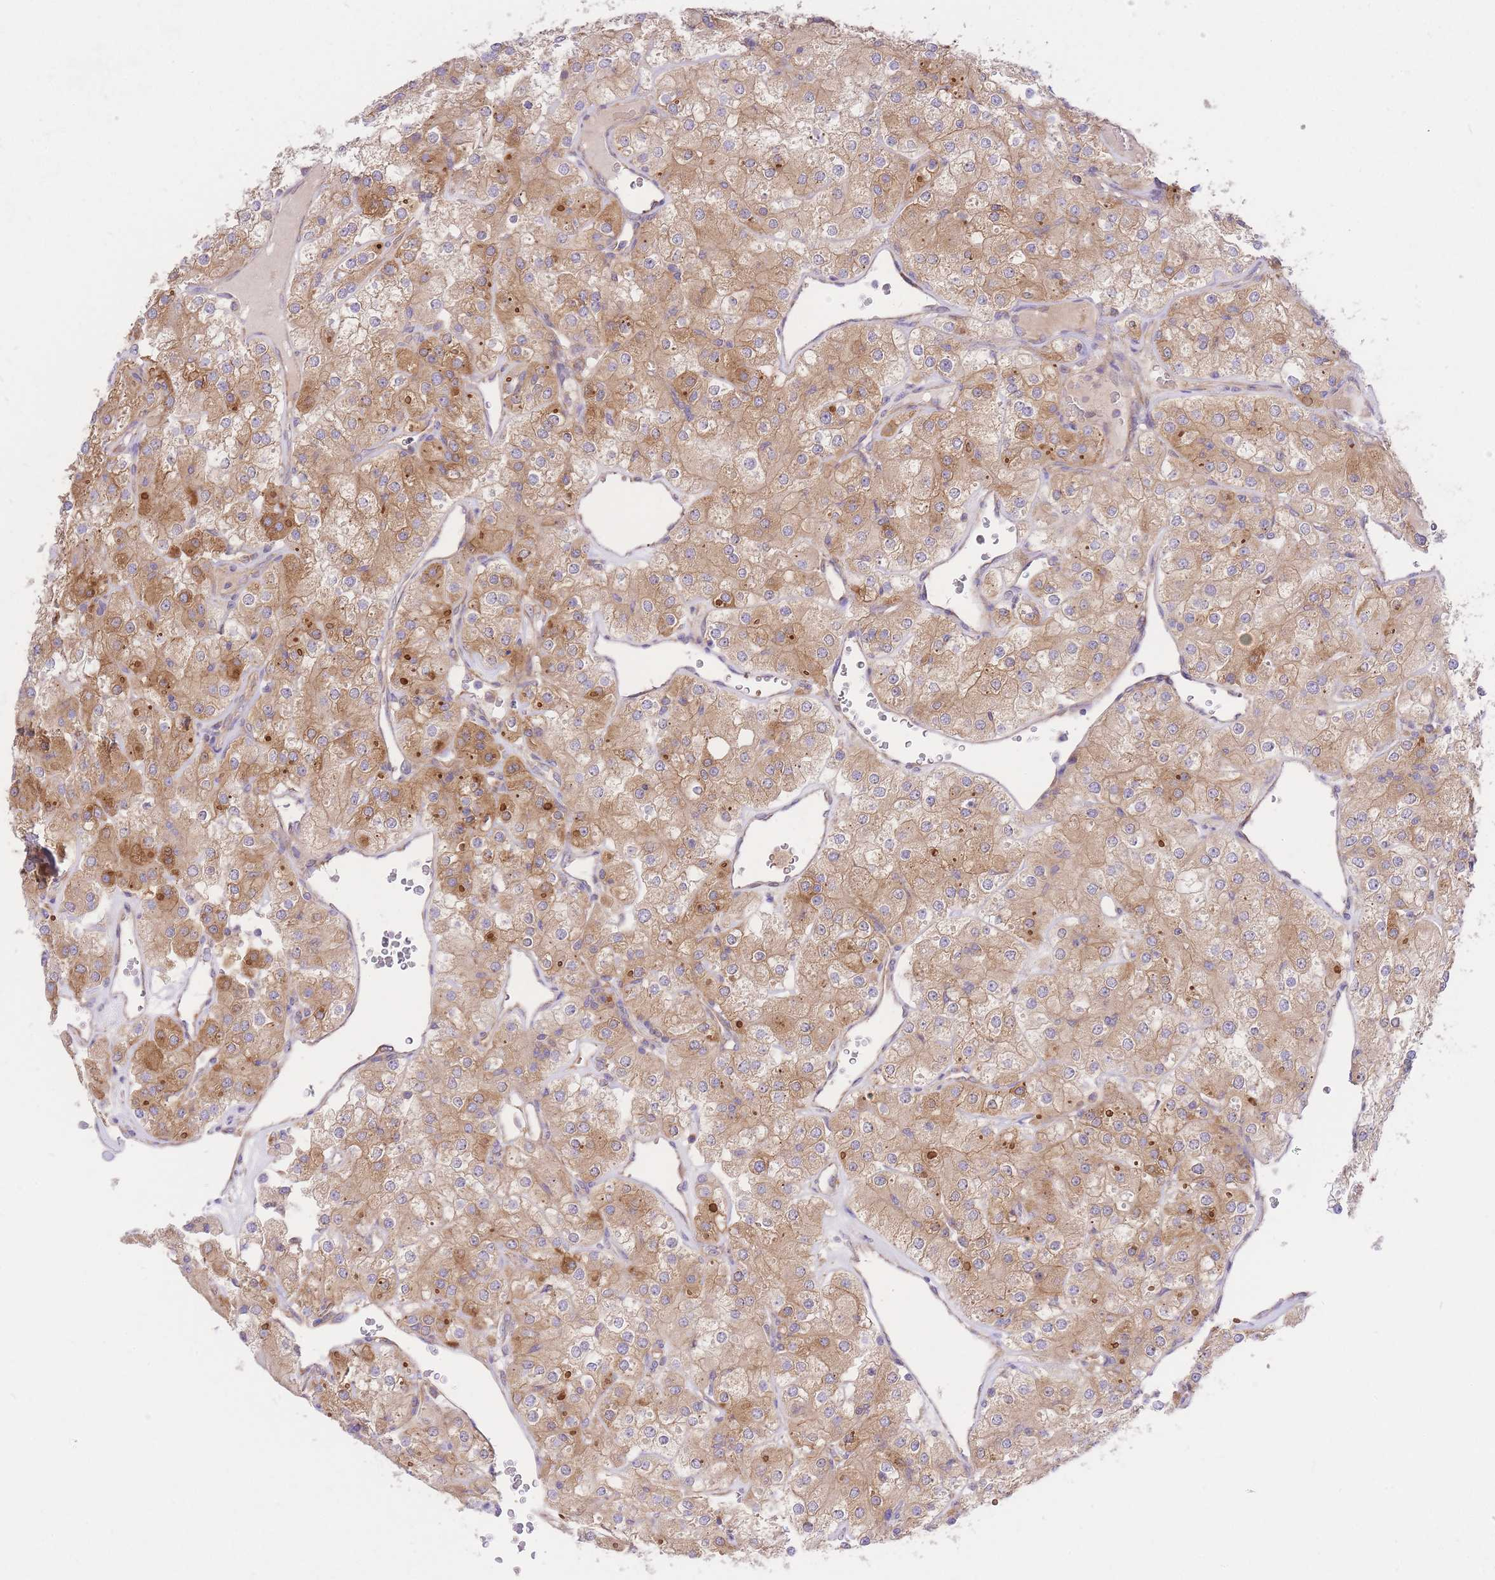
{"staining": {"intensity": "moderate", "quantity": ">75%", "location": "cytoplasmic/membranous"}, "tissue": "renal cancer", "cell_type": "Tumor cells", "image_type": "cancer", "snomed": [{"axis": "morphology", "description": "Adenocarcinoma, NOS"}, {"axis": "topography", "description": "Kidney"}], "caption": "Renal cancer (adenocarcinoma) stained with a protein marker demonstrates moderate staining in tumor cells.", "gene": "INSYN2B", "patient": {"sex": "male", "age": 77}}